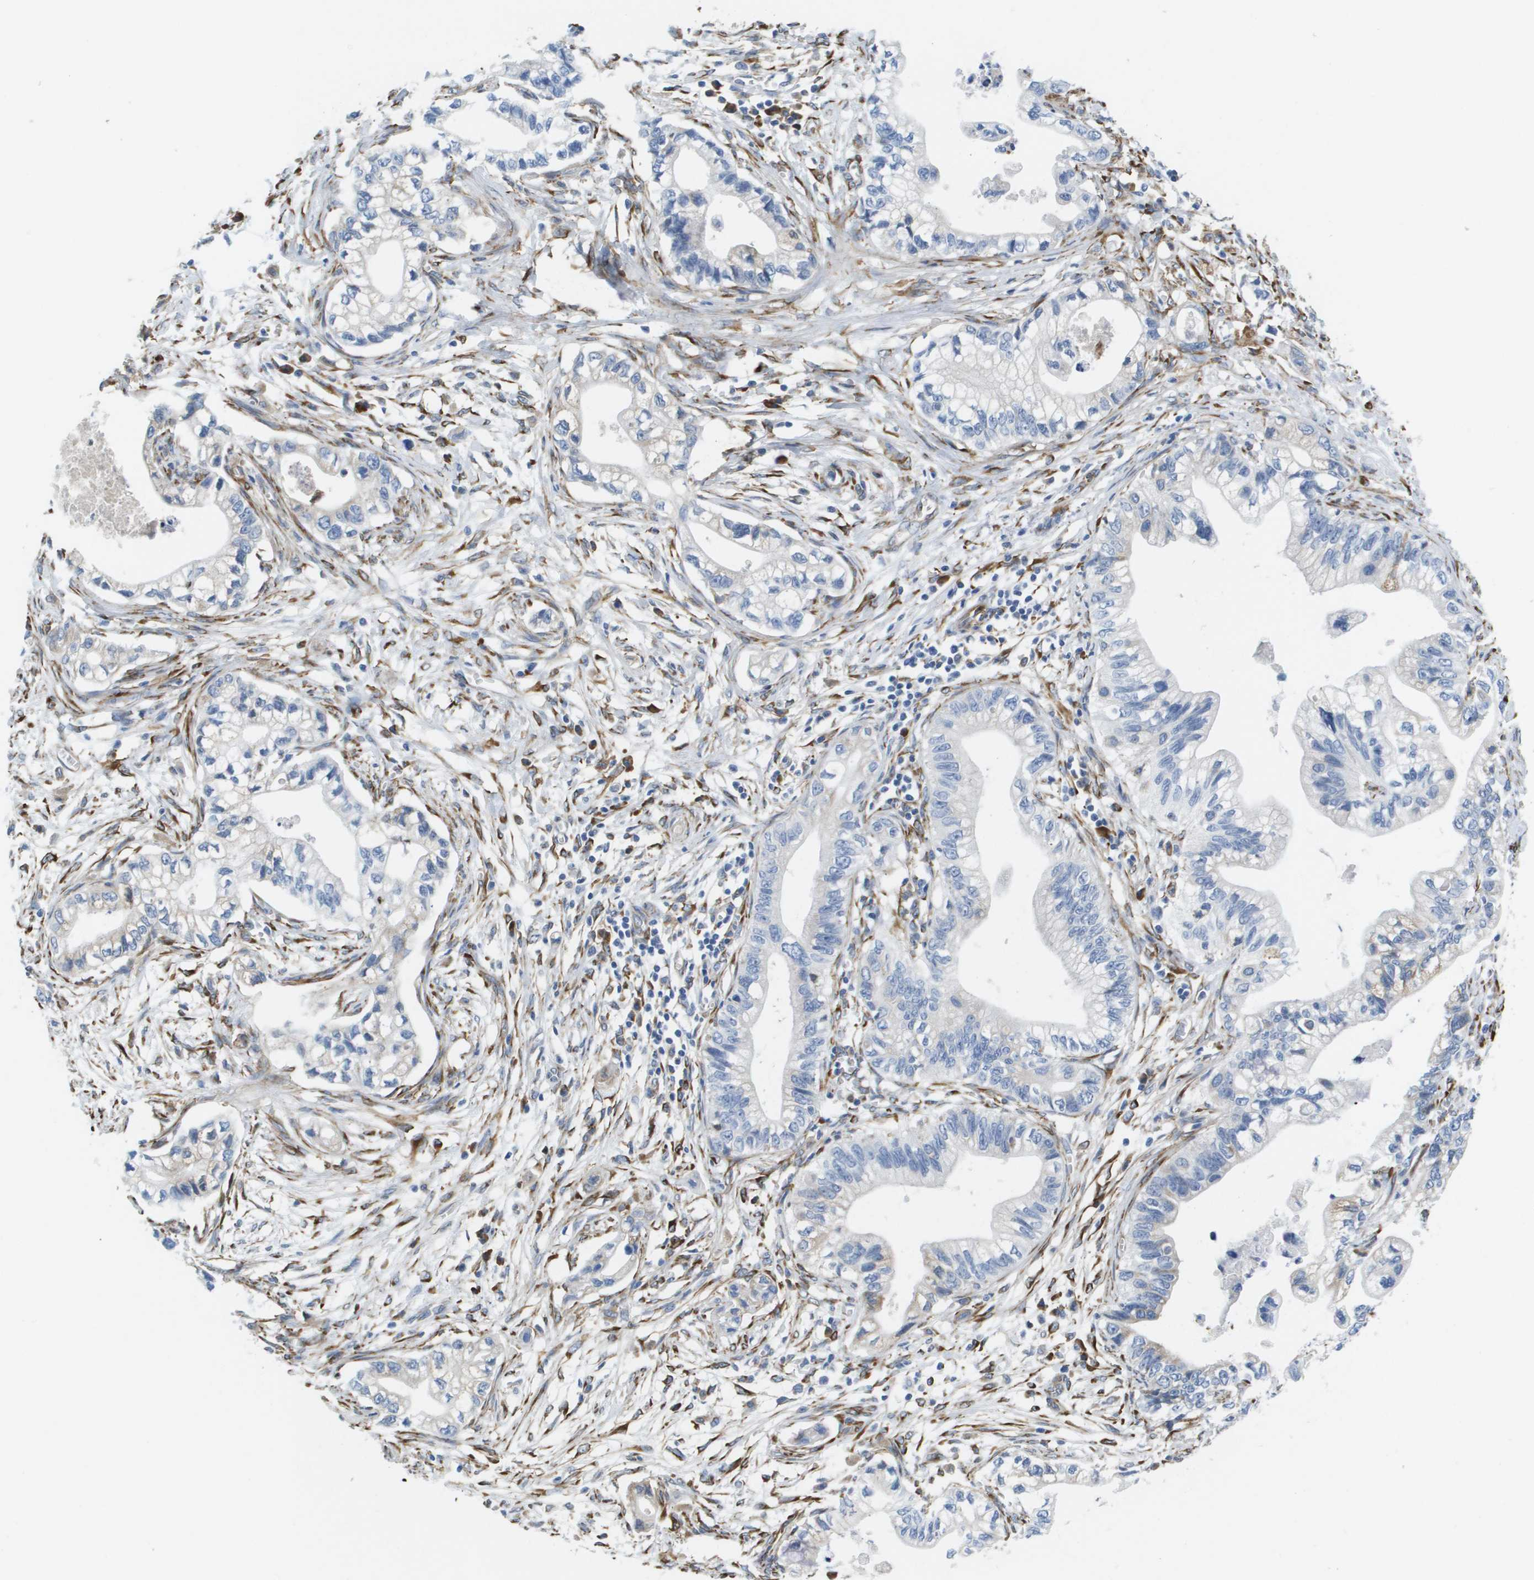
{"staining": {"intensity": "negative", "quantity": "none", "location": "none"}, "tissue": "pancreatic cancer", "cell_type": "Tumor cells", "image_type": "cancer", "snomed": [{"axis": "morphology", "description": "Adenocarcinoma, NOS"}, {"axis": "topography", "description": "Pancreas"}], "caption": "Immunohistochemistry (IHC) of human adenocarcinoma (pancreatic) shows no expression in tumor cells.", "gene": "ST3GAL2", "patient": {"sex": "male", "age": 56}}